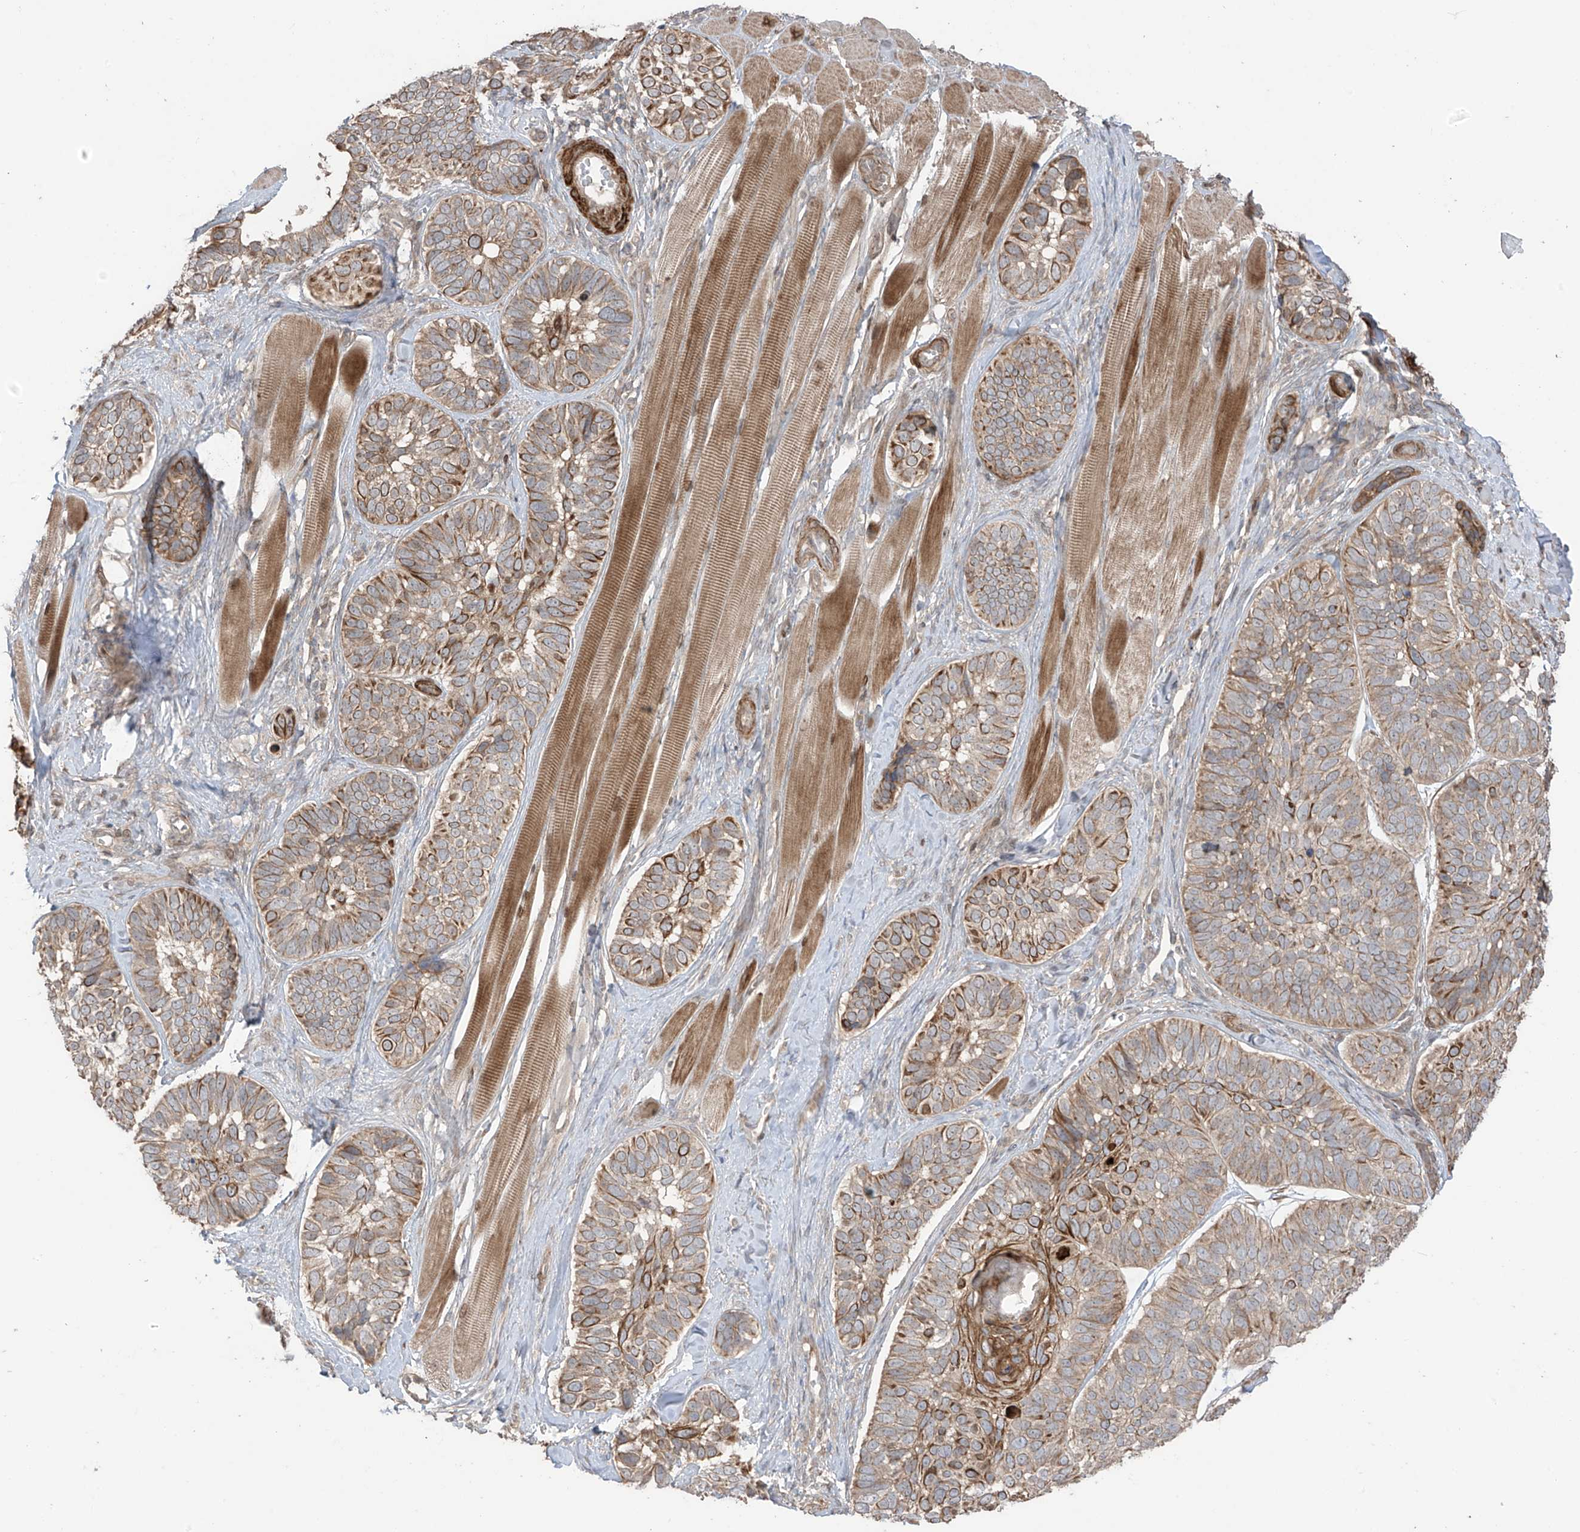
{"staining": {"intensity": "moderate", "quantity": ">75%", "location": "cytoplasmic/membranous"}, "tissue": "skin cancer", "cell_type": "Tumor cells", "image_type": "cancer", "snomed": [{"axis": "morphology", "description": "Basal cell carcinoma"}, {"axis": "topography", "description": "Skin"}], "caption": "This photomicrograph shows immunohistochemistry (IHC) staining of human skin cancer (basal cell carcinoma), with medium moderate cytoplasmic/membranous expression in approximately >75% of tumor cells.", "gene": "LRRC74A", "patient": {"sex": "male", "age": 62}}